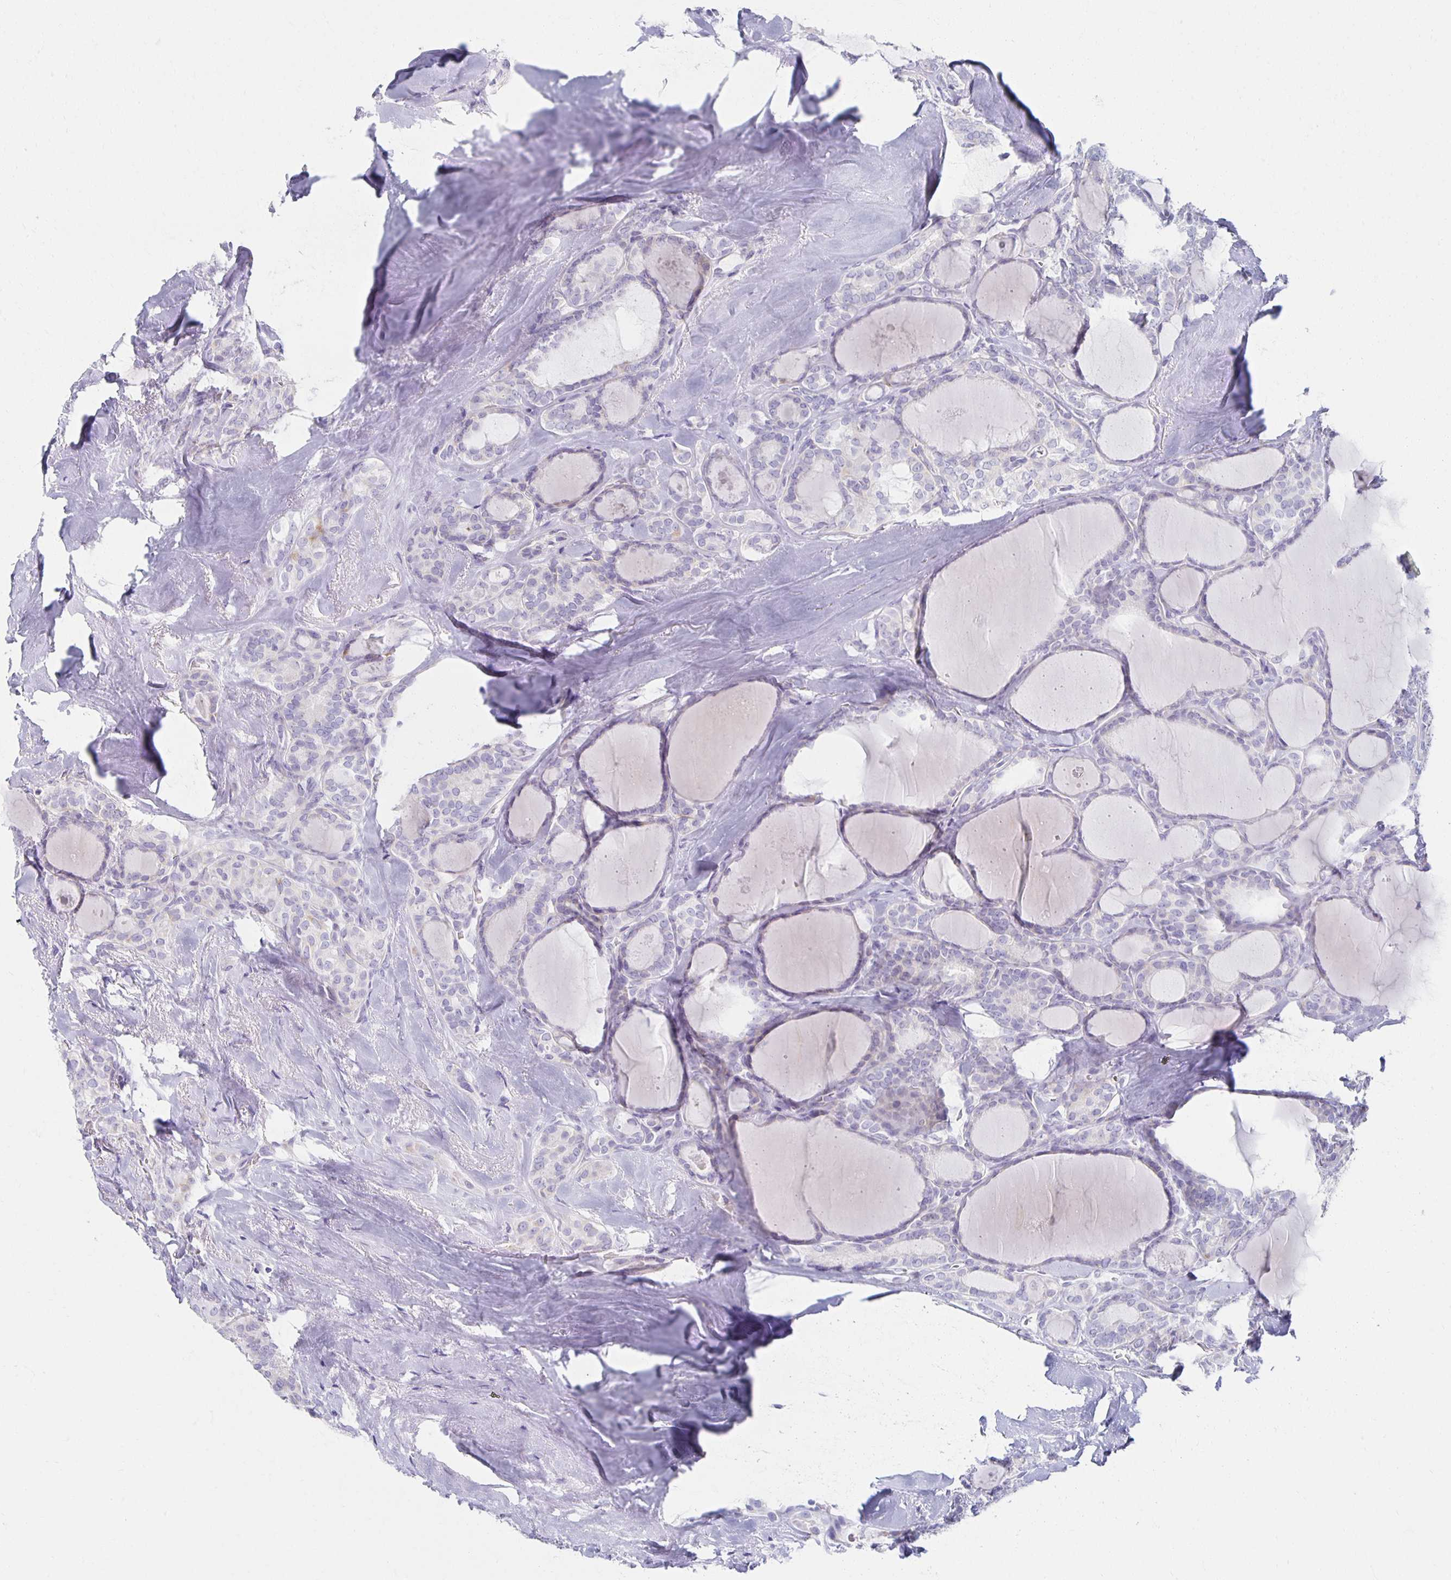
{"staining": {"intensity": "negative", "quantity": "none", "location": "none"}, "tissue": "thyroid cancer", "cell_type": "Tumor cells", "image_type": "cancer", "snomed": [{"axis": "morphology", "description": "Papillary adenocarcinoma, NOS"}, {"axis": "topography", "description": "Thyroid gland"}], "caption": "The image shows no staining of tumor cells in papillary adenocarcinoma (thyroid).", "gene": "TEX44", "patient": {"sex": "male", "age": 30}}